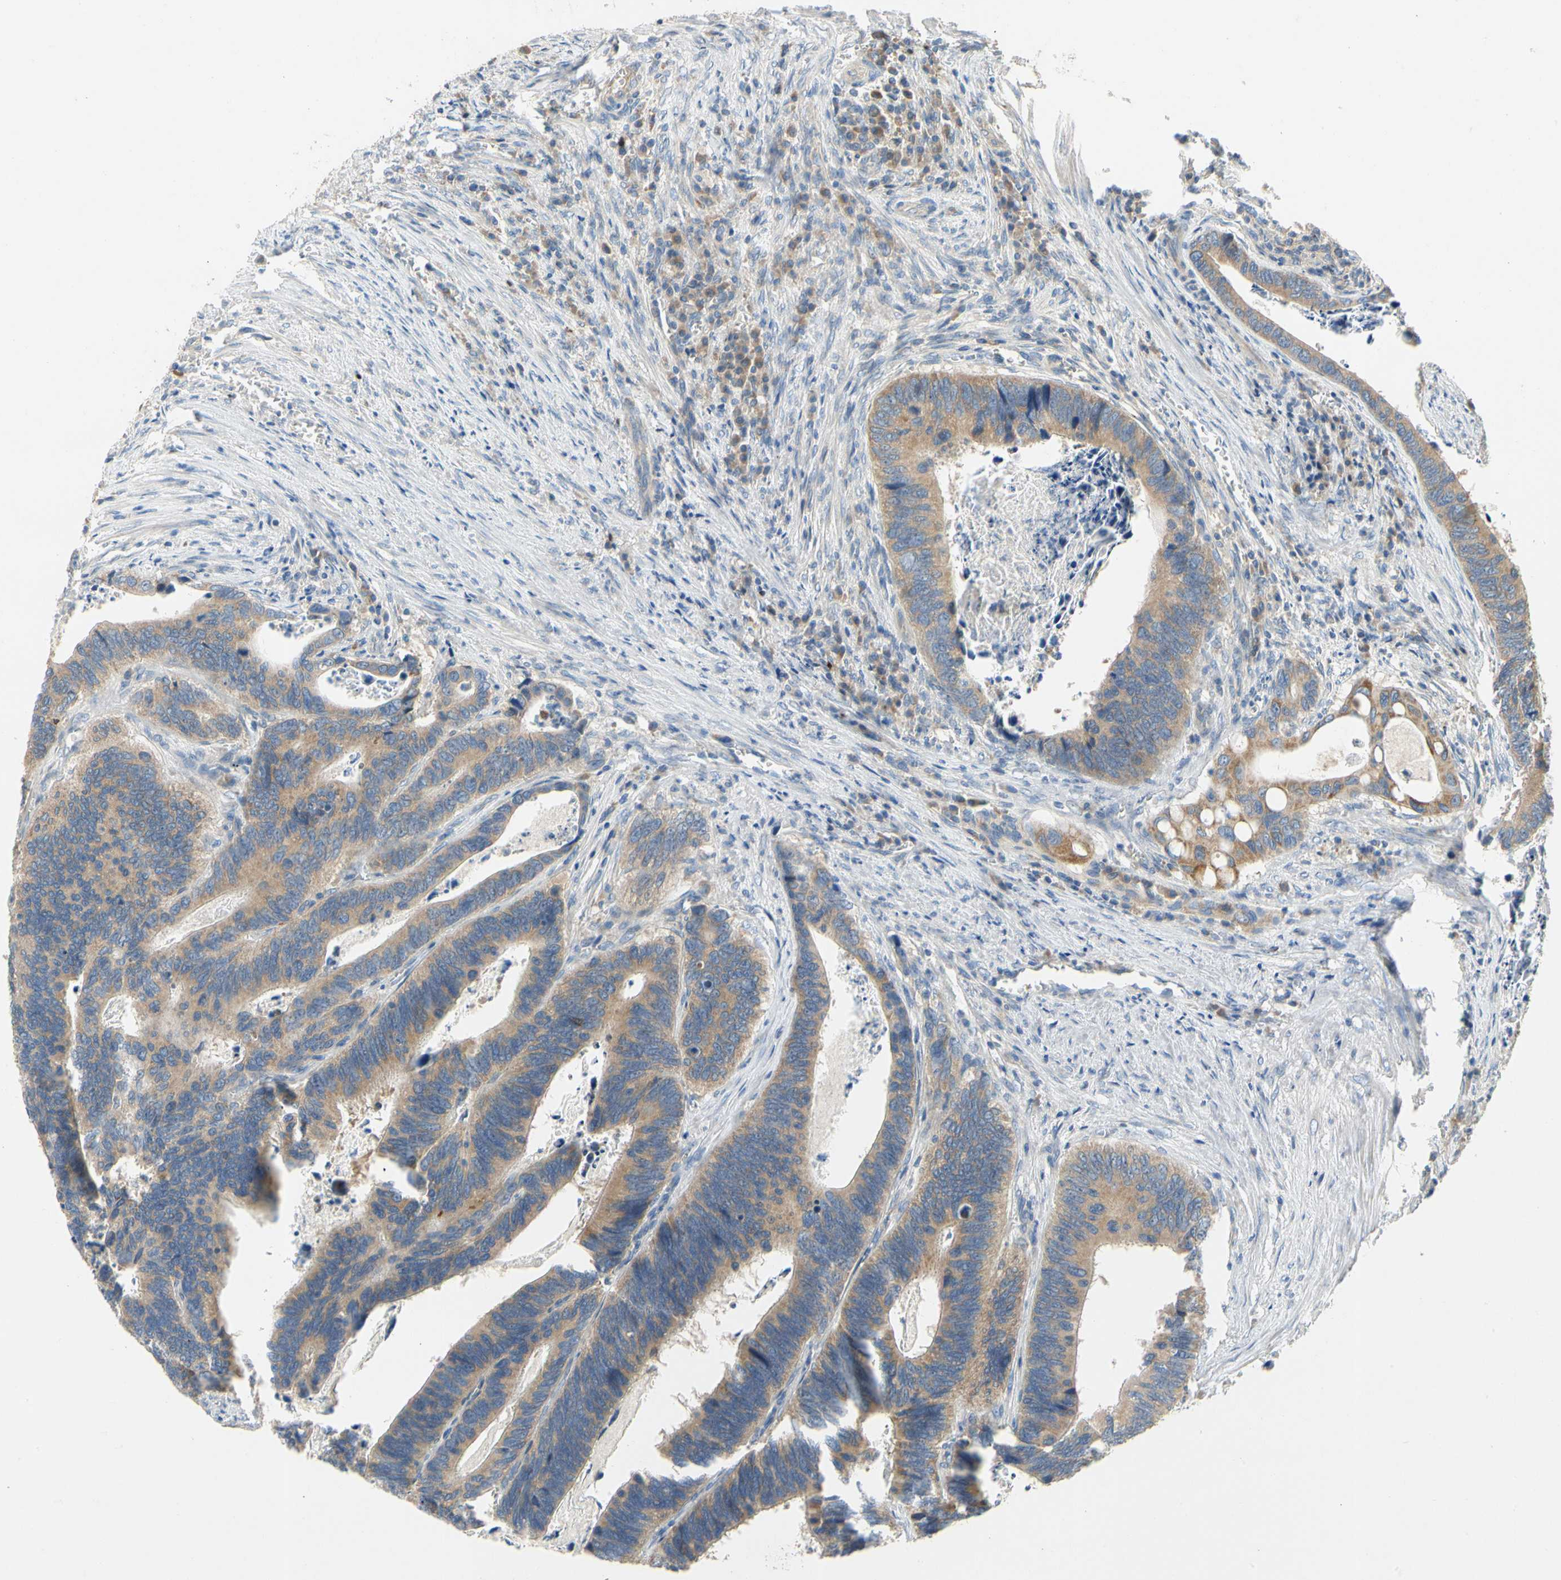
{"staining": {"intensity": "moderate", "quantity": ">75%", "location": "cytoplasmic/membranous"}, "tissue": "colorectal cancer", "cell_type": "Tumor cells", "image_type": "cancer", "snomed": [{"axis": "morphology", "description": "Adenocarcinoma, NOS"}, {"axis": "topography", "description": "Colon"}], "caption": "Brown immunohistochemical staining in human colorectal cancer (adenocarcinoma) shows moderate cytoplasmic/membranous positivity in about >75% of tumor cells. The staining was performed using DAB (3,3'-diaminobenzidine) to visualize the protein expression in brown, while the nuclei were stained in blue with hematoxylin (Magnification: 20x).", "gene": "KLHDC8B", "patient": {"sex": "male", "age": 72}}